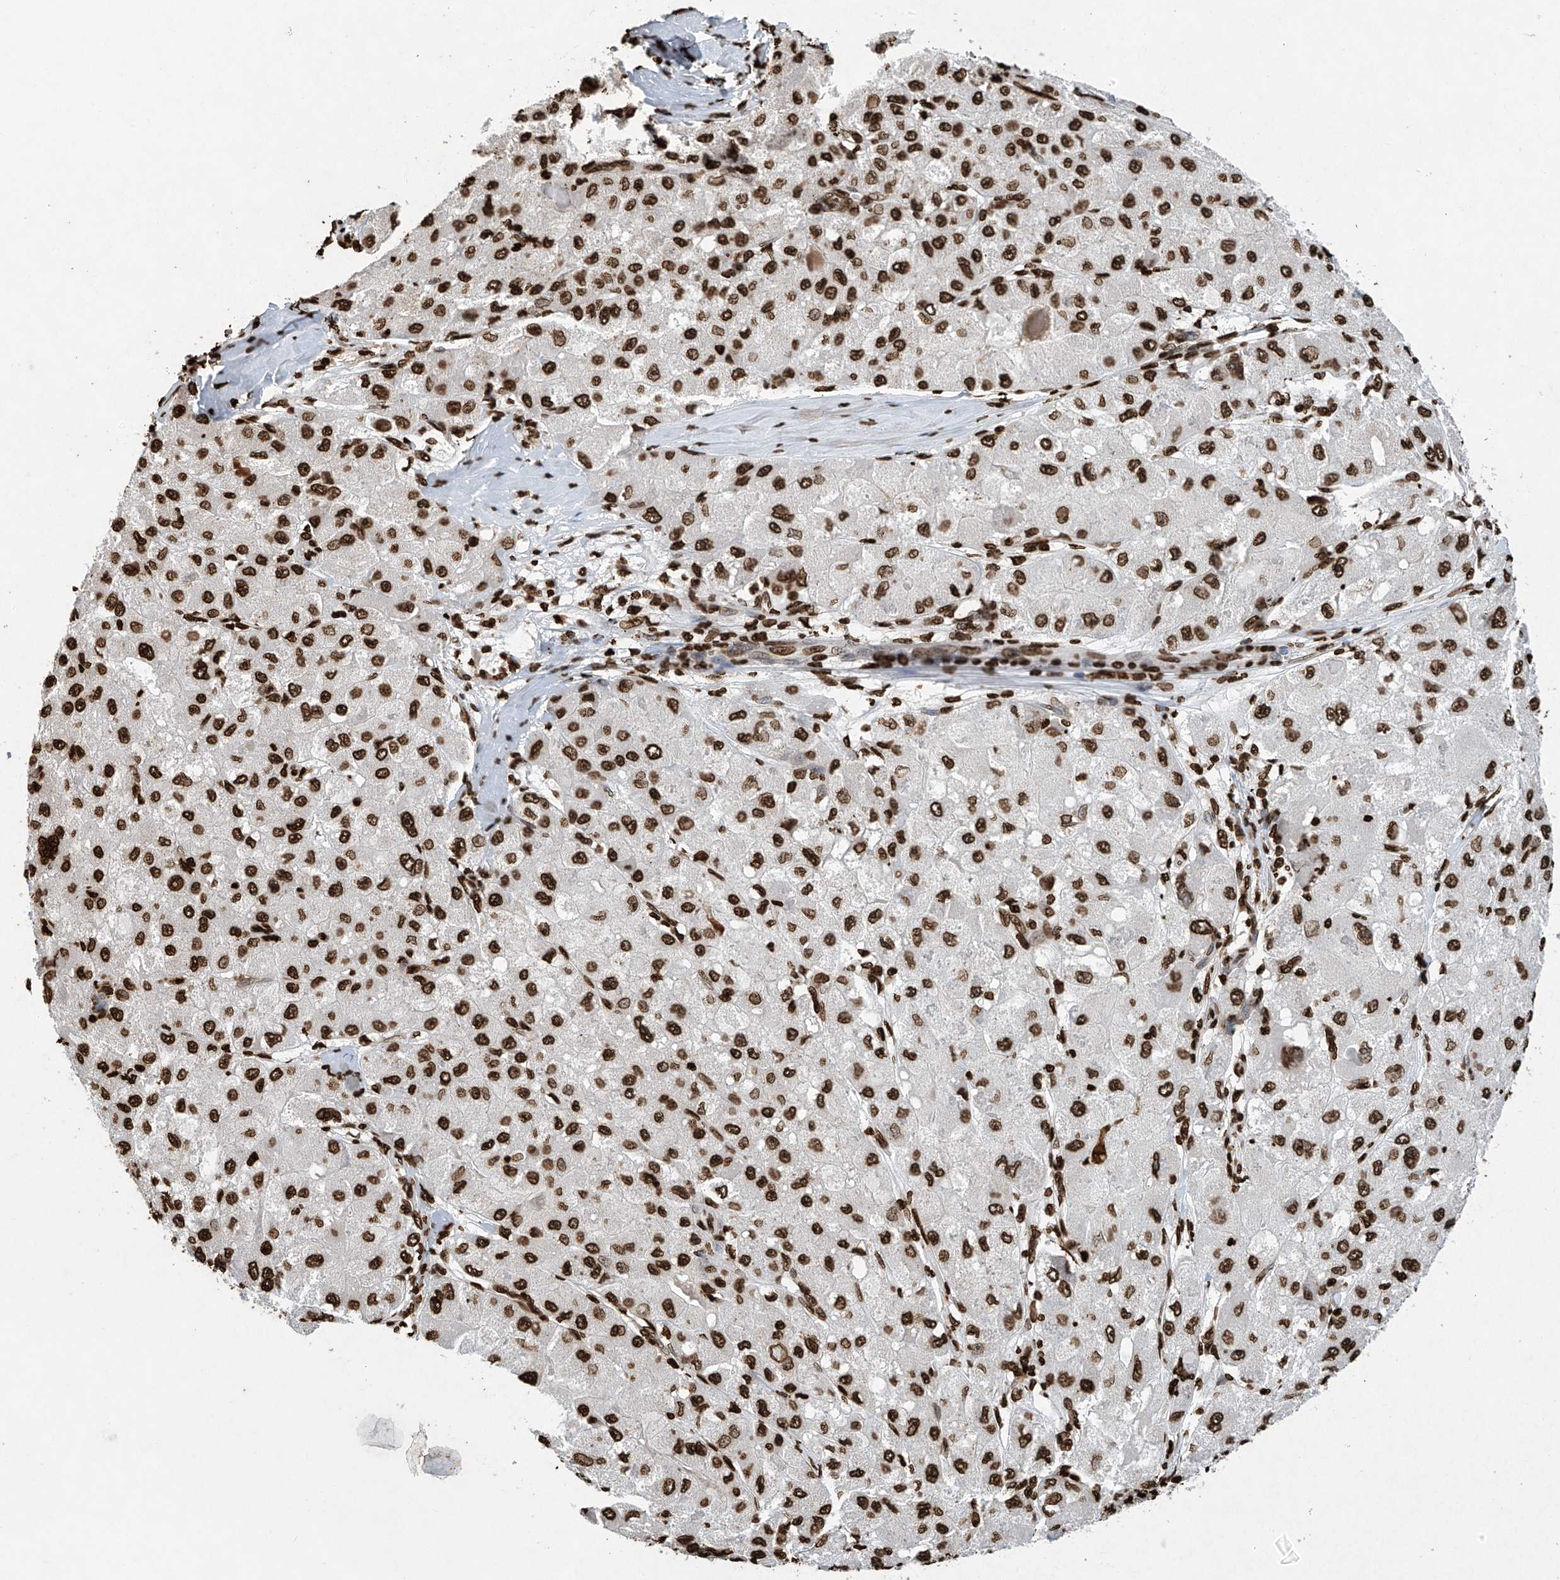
{"staining": {"intensity": "strong", "quantity": ">75%", "location": "nuclear"}, "tissue": "liver cancer", "cell_type": "Tumor cells", "image_type": "cancer", "snomed": [{"axis": "morphology", "description": "Carcinoma, Hepatocellular, NOS"}, {"axis": "topography", "description": "Liver"}], "caption": "Hepatocellular carcinoma (liver) stained with DAB IHC exhibits high levels of strong nuclear expression in approximately >75% of tumor cells.", "gene": "H3-3A", "patient": {"sex": "male", "age": 80}}